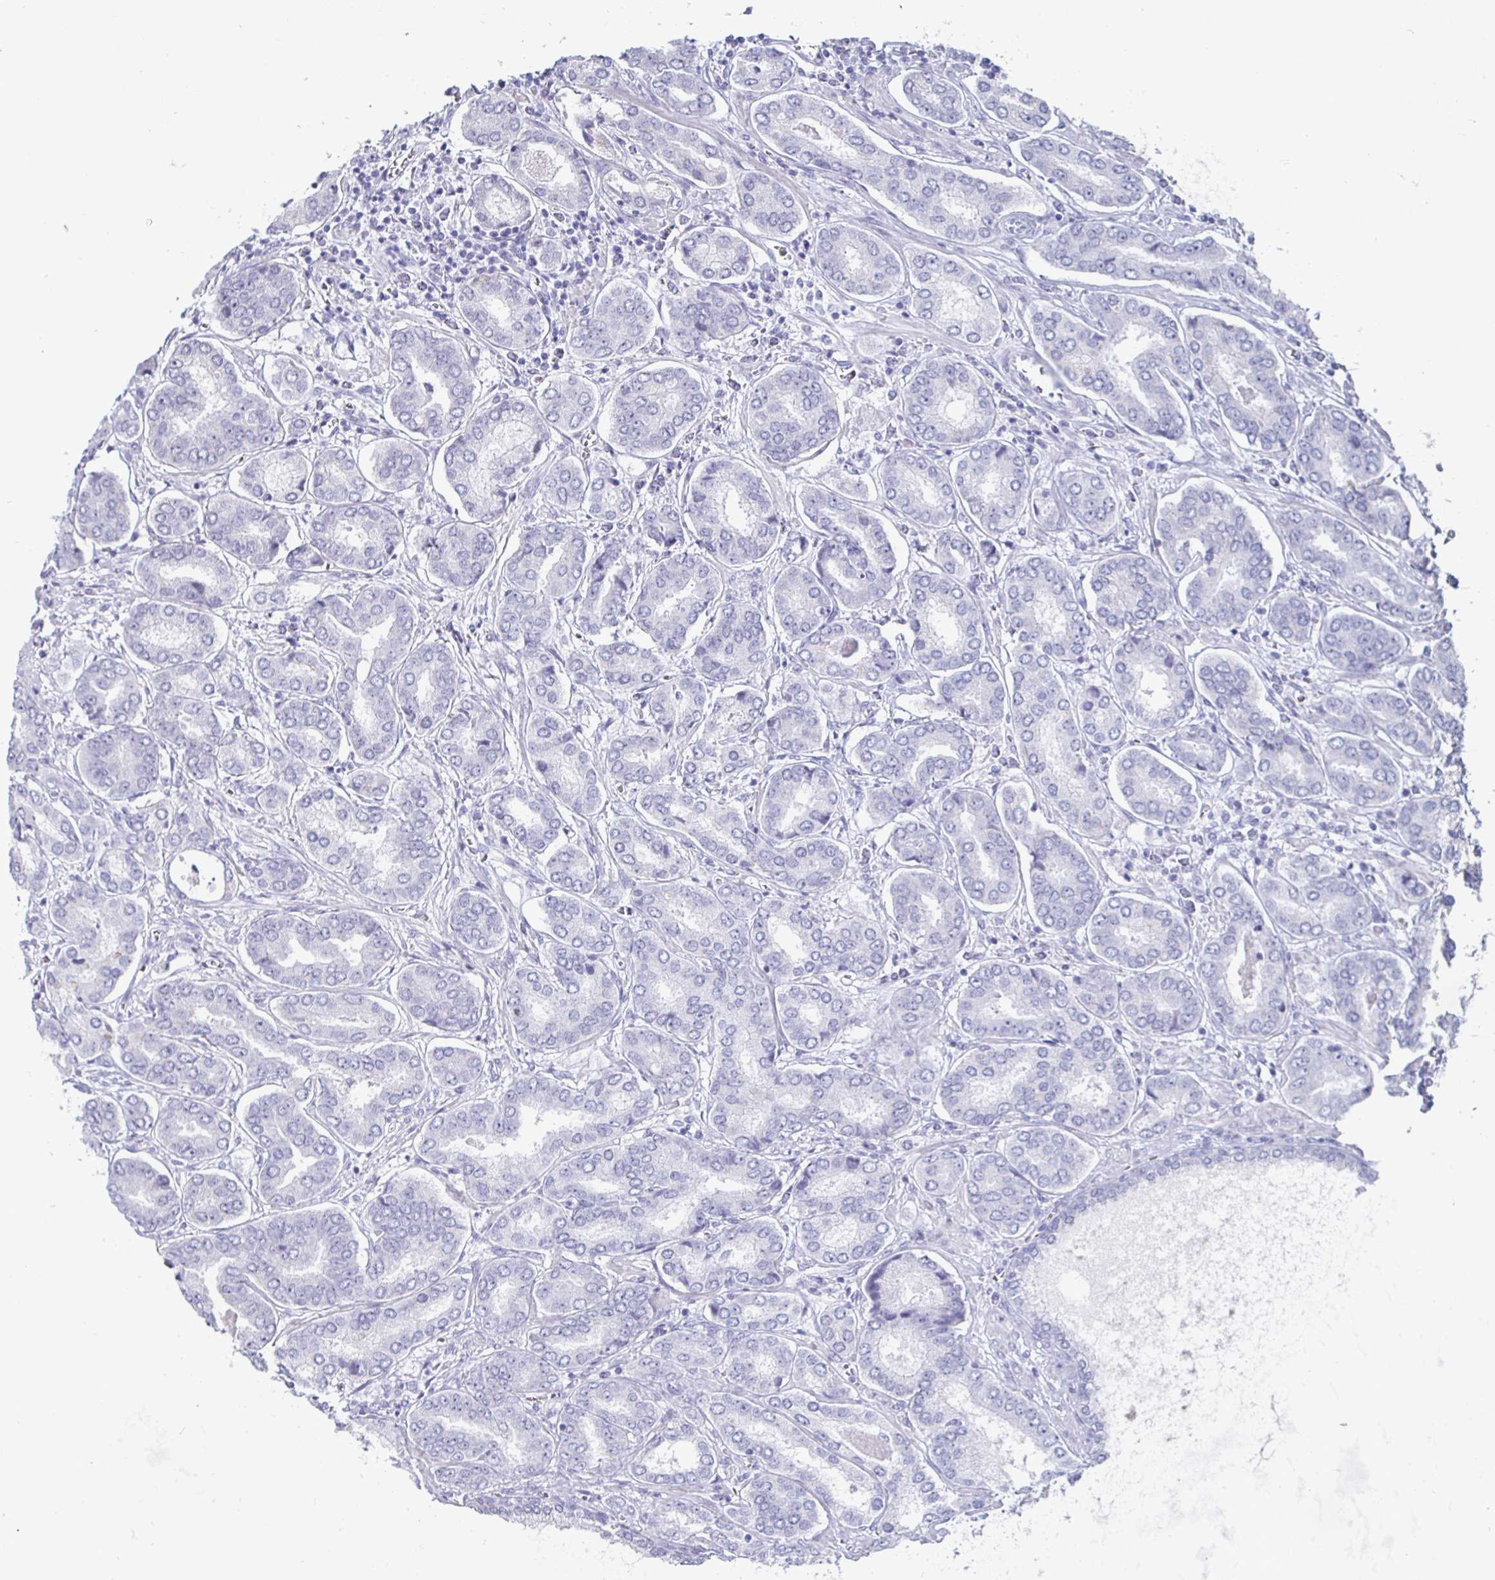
{"staining": {"intensity": "negative", "quantity": "none", "location": "none"}, "tissue": "prostate cancer", "cell_type": "Tumor cells", "image_type": "cancer", "snomed": [{"axis": "morphology", "description": "Adenocarcinoma, High grade"}, {"axis": "topography", "description": "Prostate"}], "caption": "Histopathology image shows no significant protein staining in tumor cells of prostate cancer.", "gene": "OOSP2", "patient": {"sex": "male", "age": 72}}